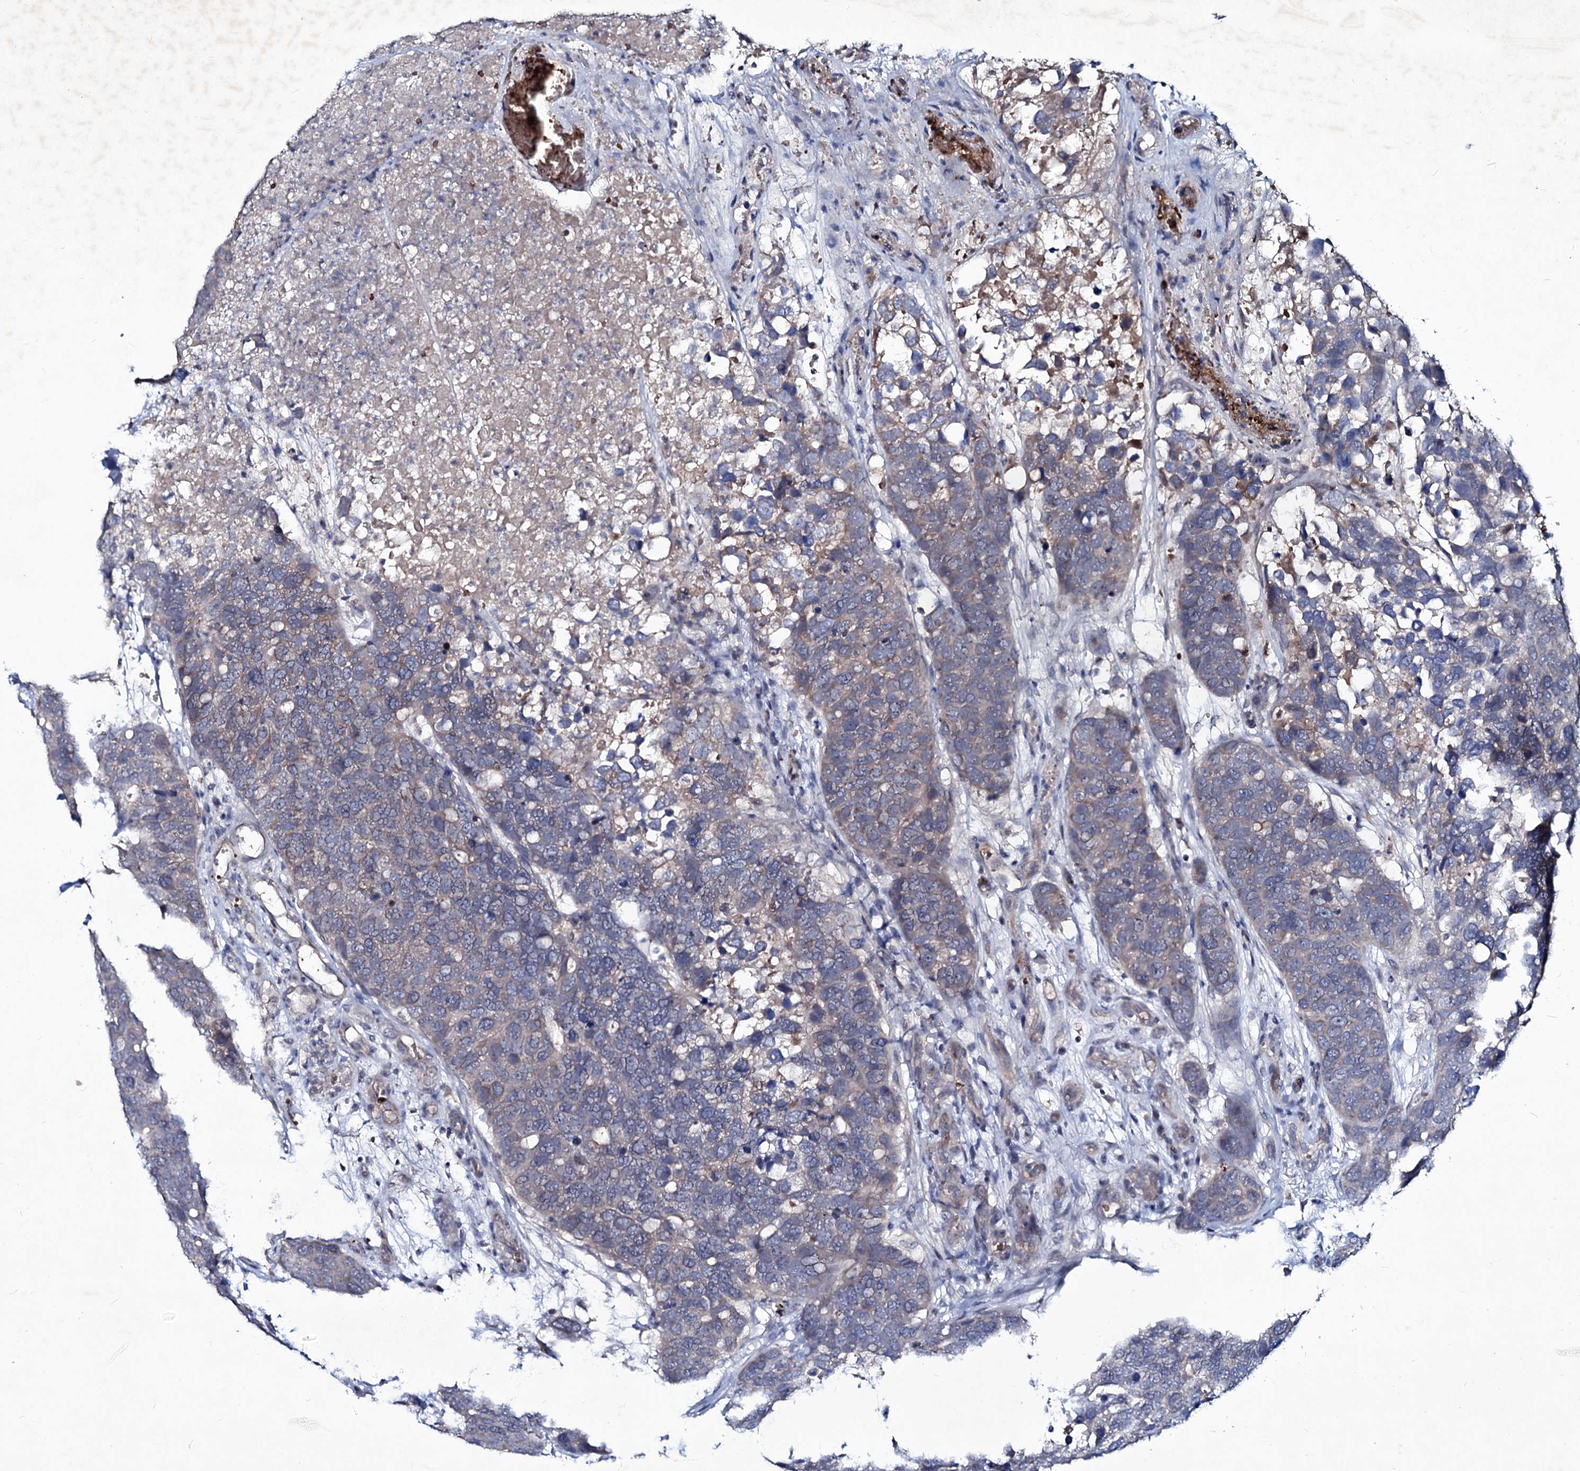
{"staining": {"intensity": "weak", "quantity": "25%-75%", "location": "cytoplasmic/membranous"}, "tissue": "breast cancer", "cell_type": "Tumor cells", "image_type": "cancer", "snomed": [{"axis": "morphology", "description": "Duct carcinoma"}, {"axis": "topography", "description": "Breast"}], "caption": "An immunohistochemistry (IHC) micrograph of tumor tissue is shown. Protein staining in brown highlights weak cytoplasmic/membranous positivity in breast cancer within tumor cells.", "gene": "RNF6", "patient": {"sex": "female", "age": 83}}